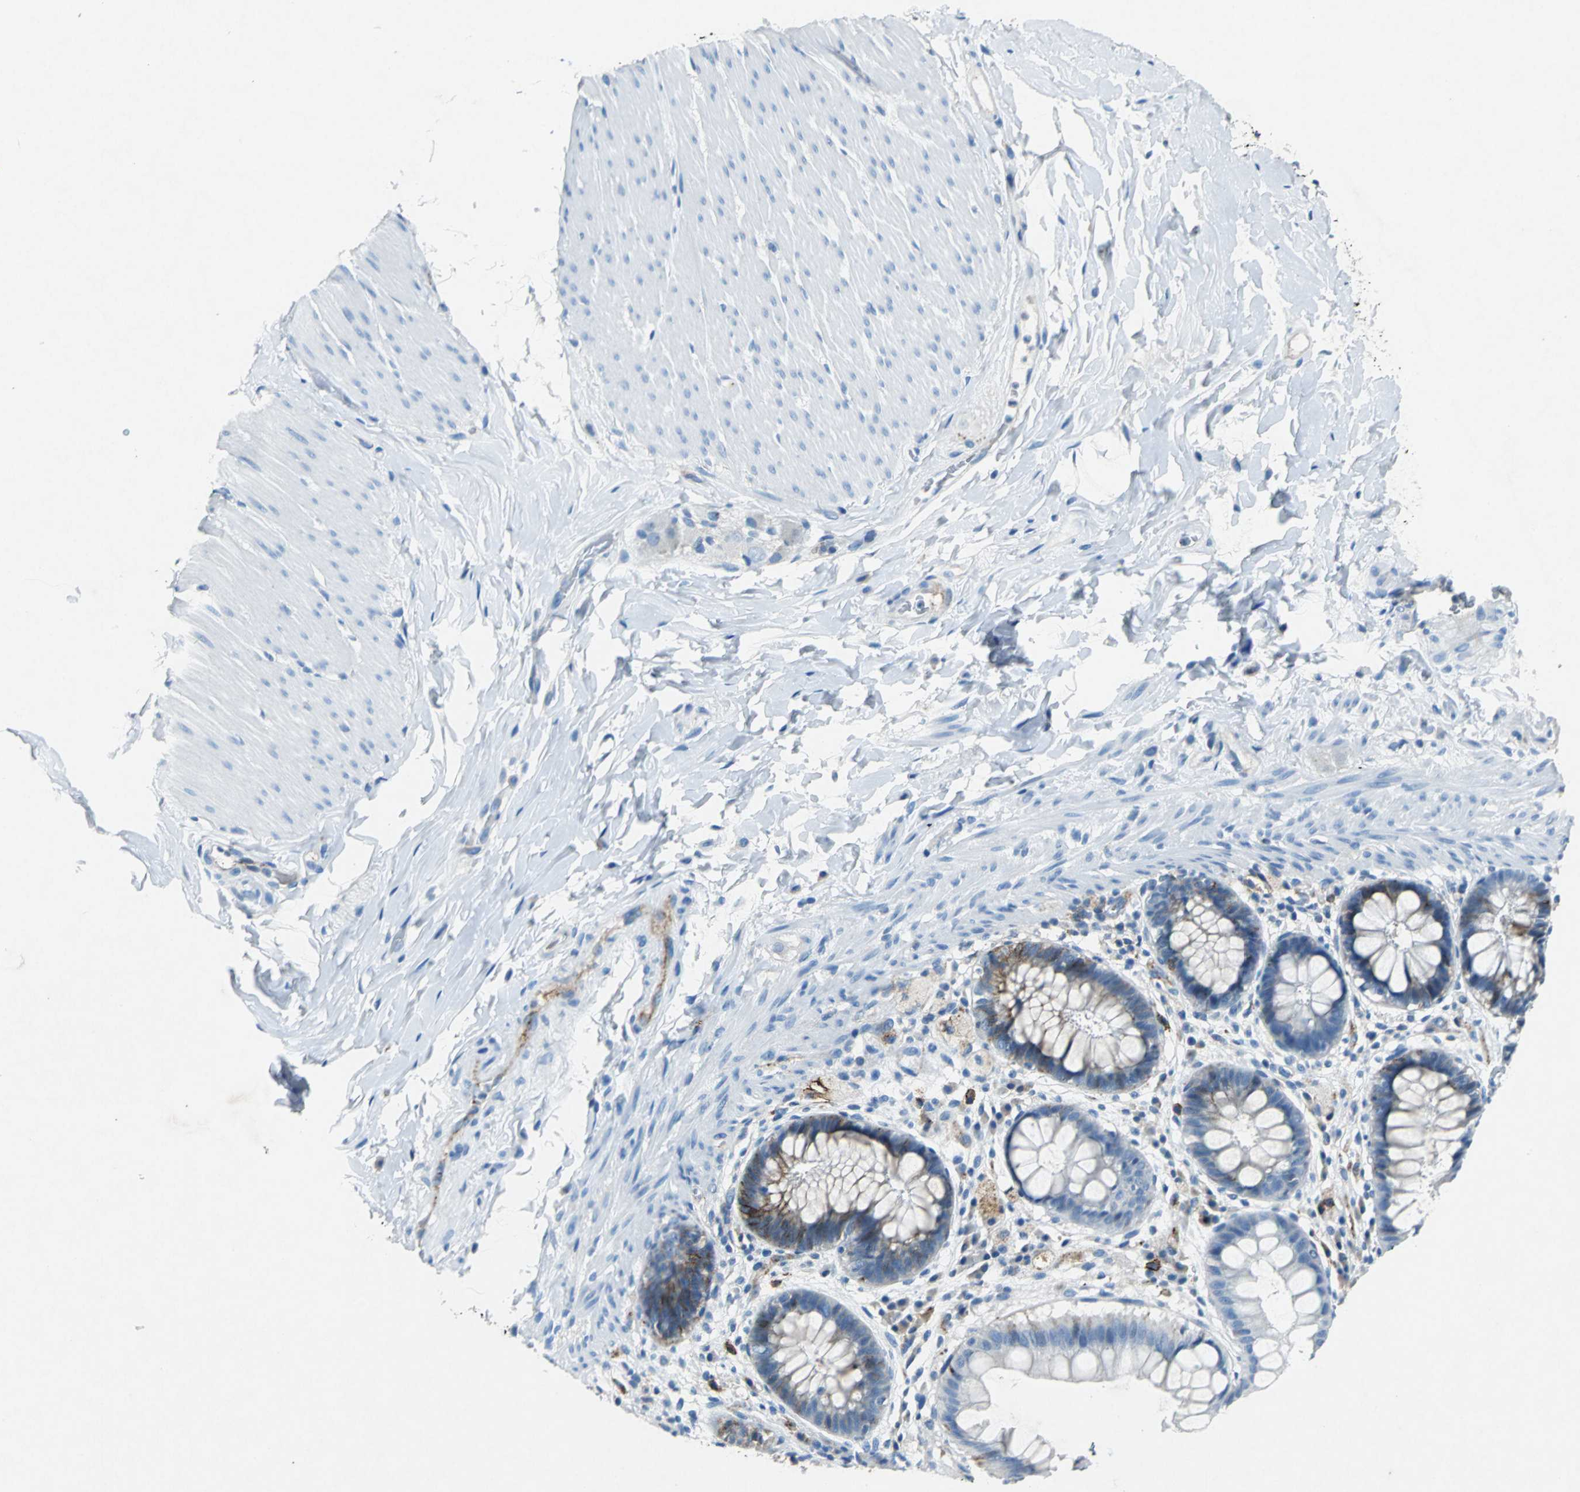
{"staining": {"intensity": "negative", "quantity": "none", "location": "none"}, "tissue": "rectum", "cell_type": "Glandular cells", "image_type": "normal", "snomed": [{"axis": "morphology", "description": "Normal tissue, NOS"}, {"axis": "topography", "description": "Rectum"}], "caption": "The image exhibits no significant expression in glandular cells of rectum.", "gene": "RPS13", "patient": {"sex": "female", "age": 46}}